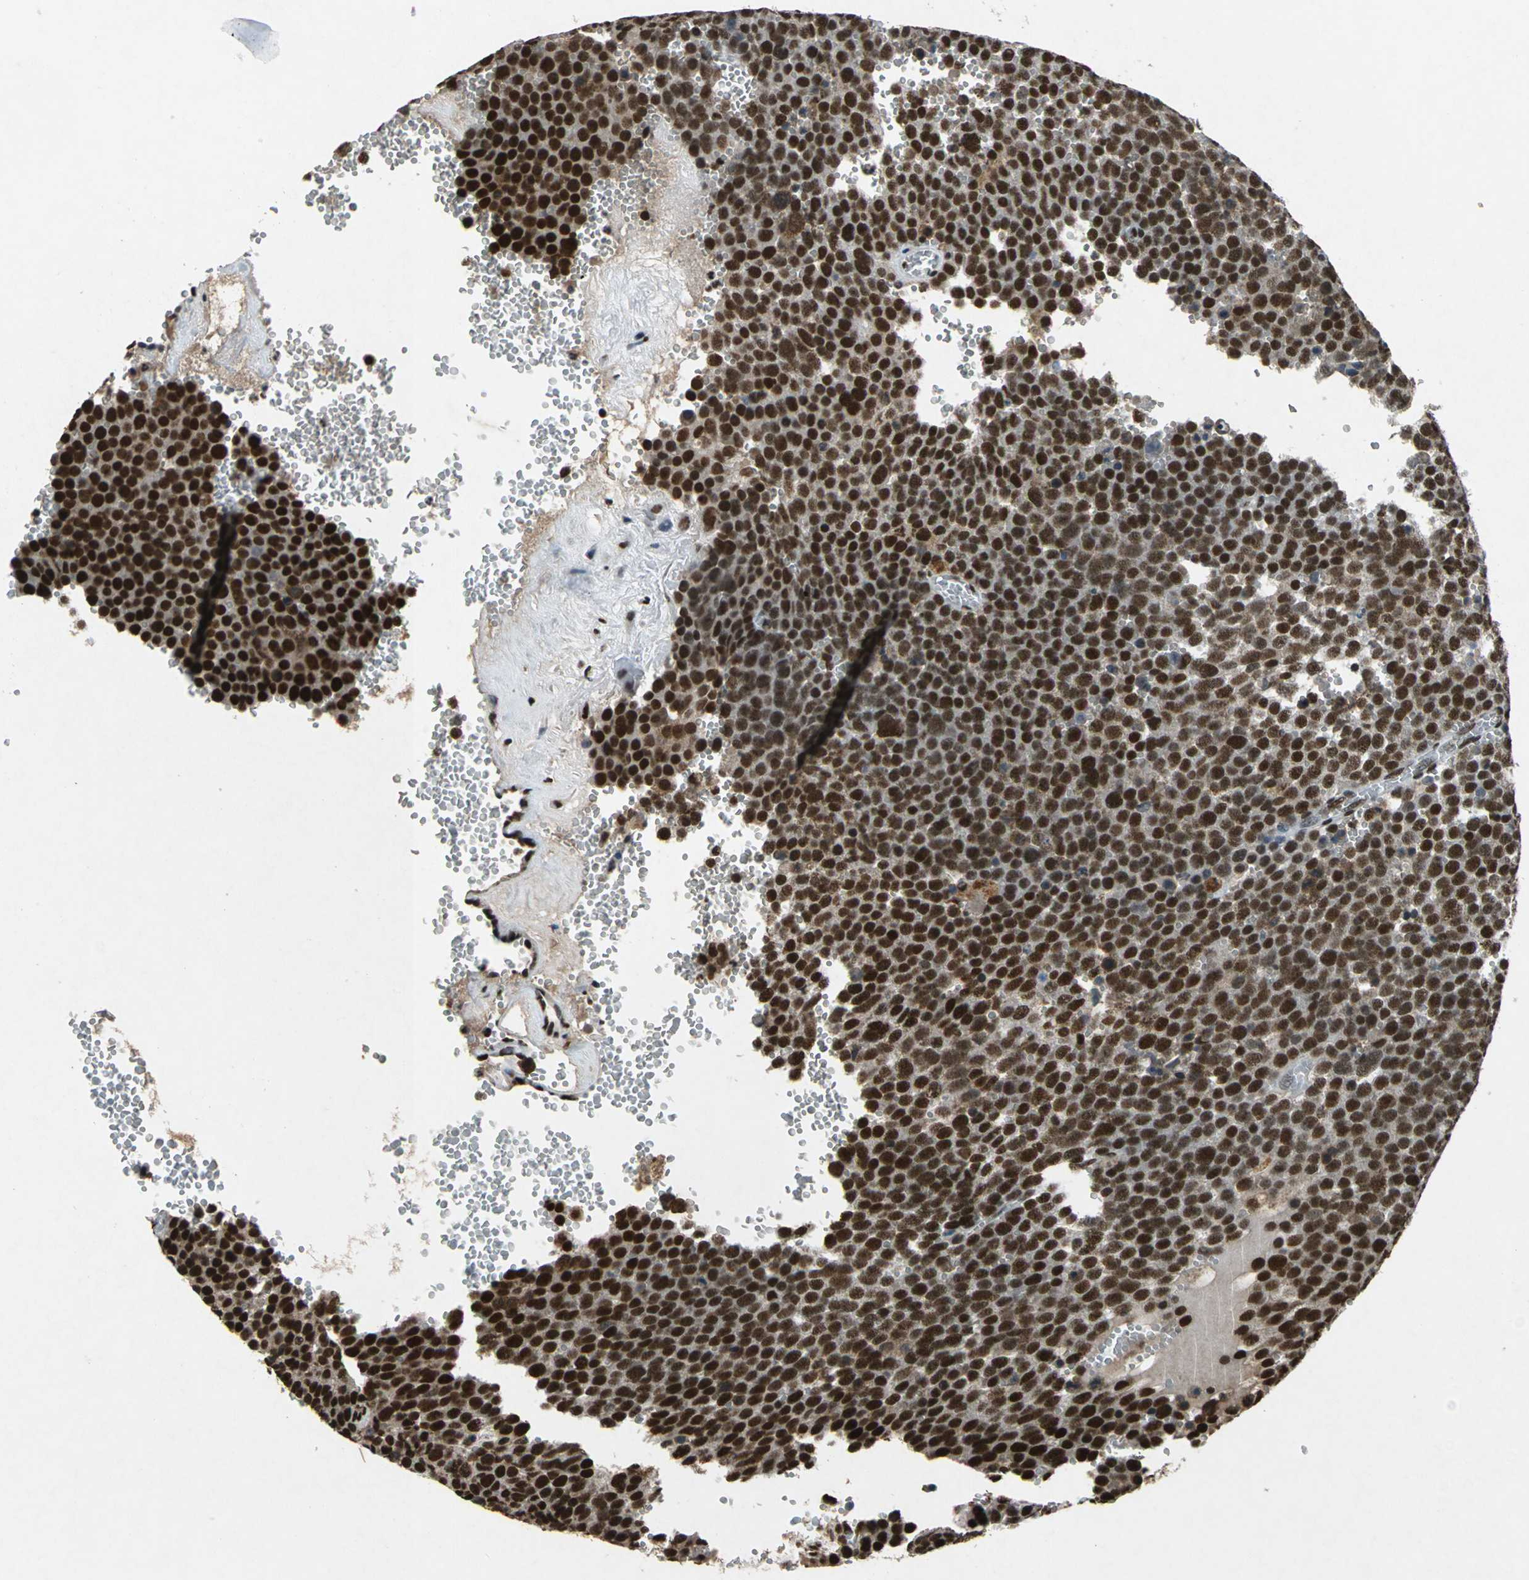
{"staining": {"intensity": "strong", "quantity": ">75%", "location": "nuclear"}, "tissue": "testis cancer", "cell_type": "Tumor cells", "image_type": "cancer", "snomed": [{"axis": "morphology", "description": "Seminoma, NOS"}, {"axis": "topography", "description": "Testis"}], "caption": "An IHC photomicrograph of tumor tissue is shown. Protein staining in brown shows strong nuclear positivity in testis cancer (seminoma) within tumor cells.", "gene": "MTA2", "patient": {"sex": "male", "age": 71}}